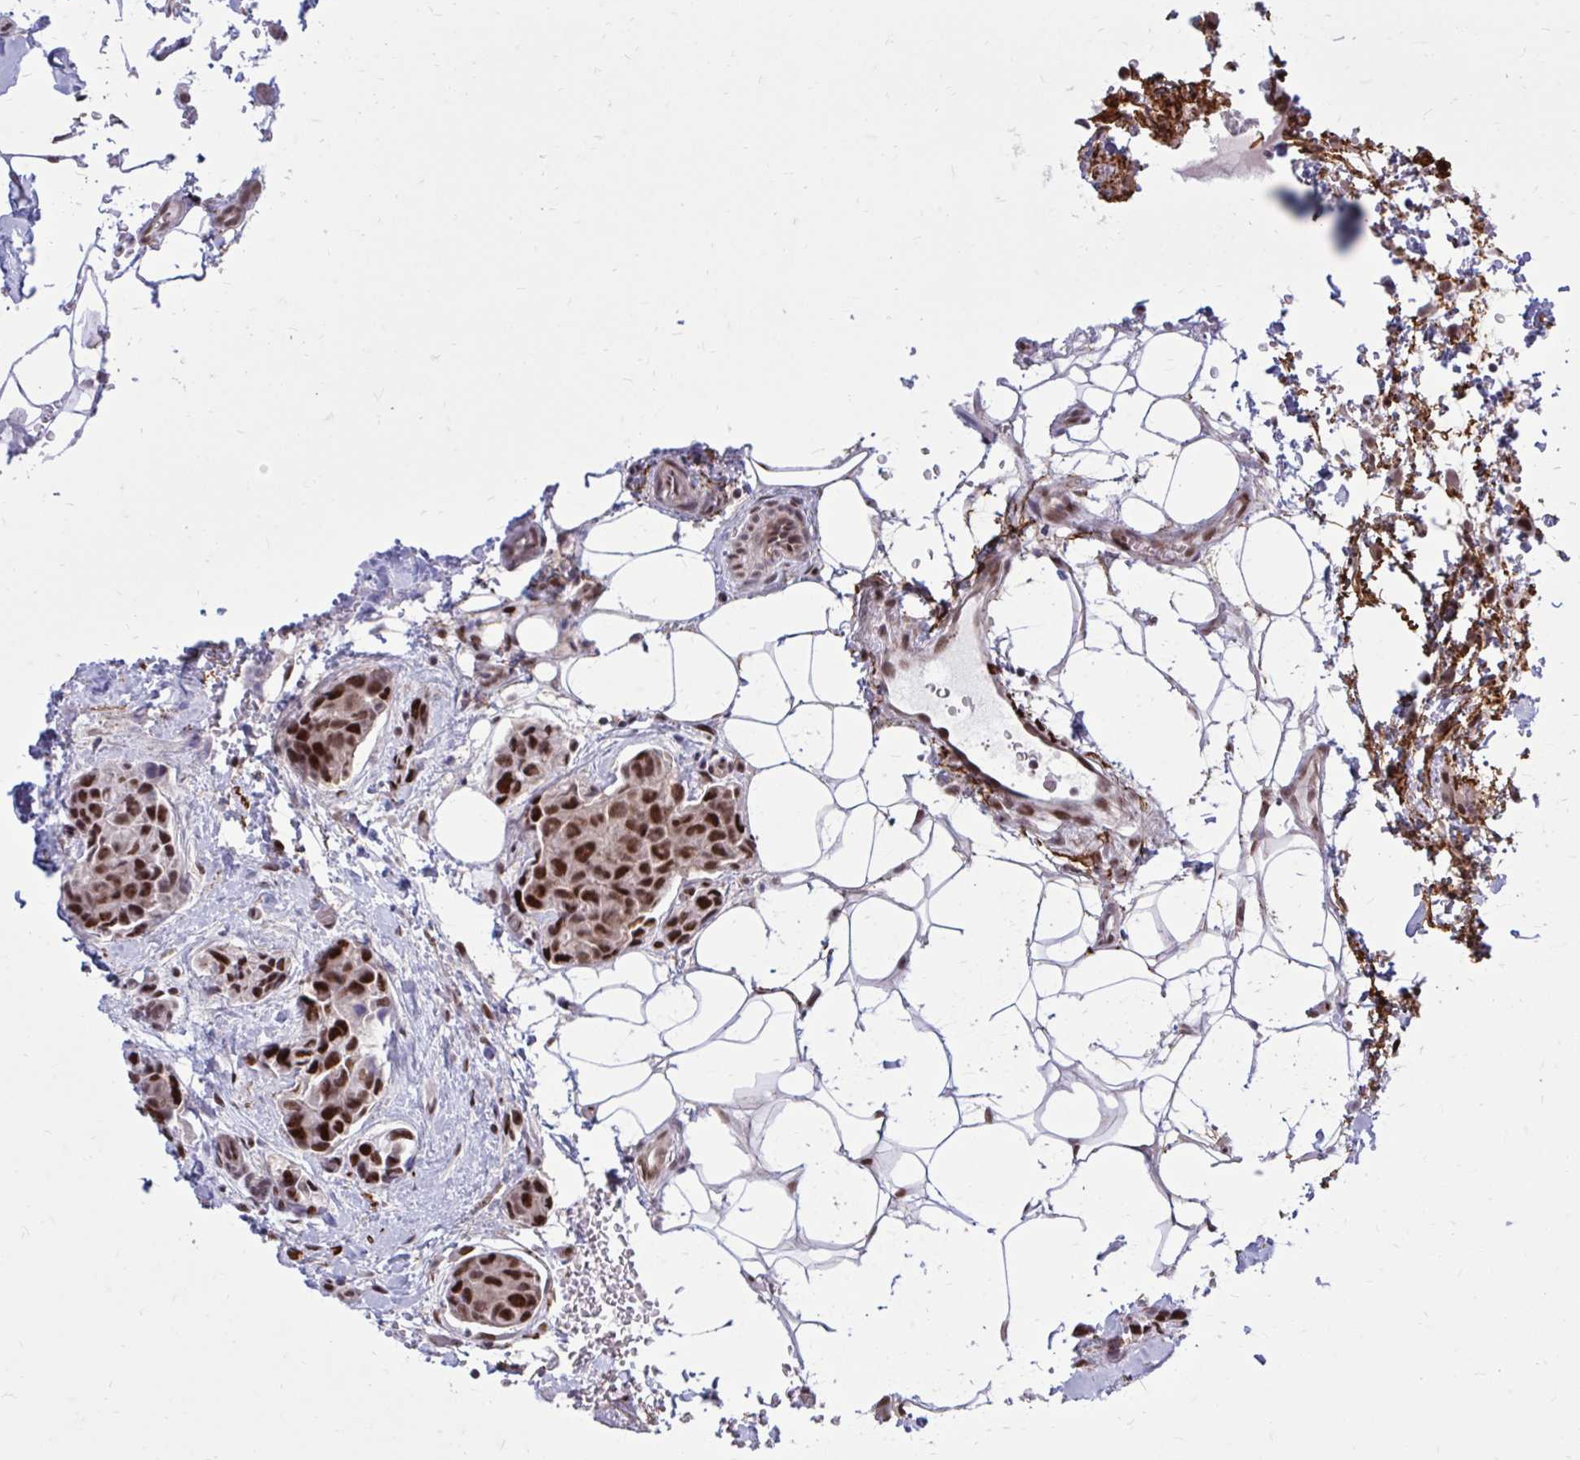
{"staining": {"intensity": "strong", "quantity": ">75%", "location": "nuclear"}, "tissue": "breast cancer", "cell_type": "Tumor cells", "image_type": "cancer", "snomed": [{"axis": "morphology", "description": "Duct carcinoma"}, {"axis": "topography", "description": "Breast"}, {"axis": "topography", "description": "Lymph node"}], "caption": "High-power microscopy captured an immunohistochemistry (IHC) image of breast cancer (invasive ductal carcinoma), revealing strong nuclear expression in about >75% of tumor cells.", "gene": "PSME4", "patient": {"sex": "female", "age": 80}}